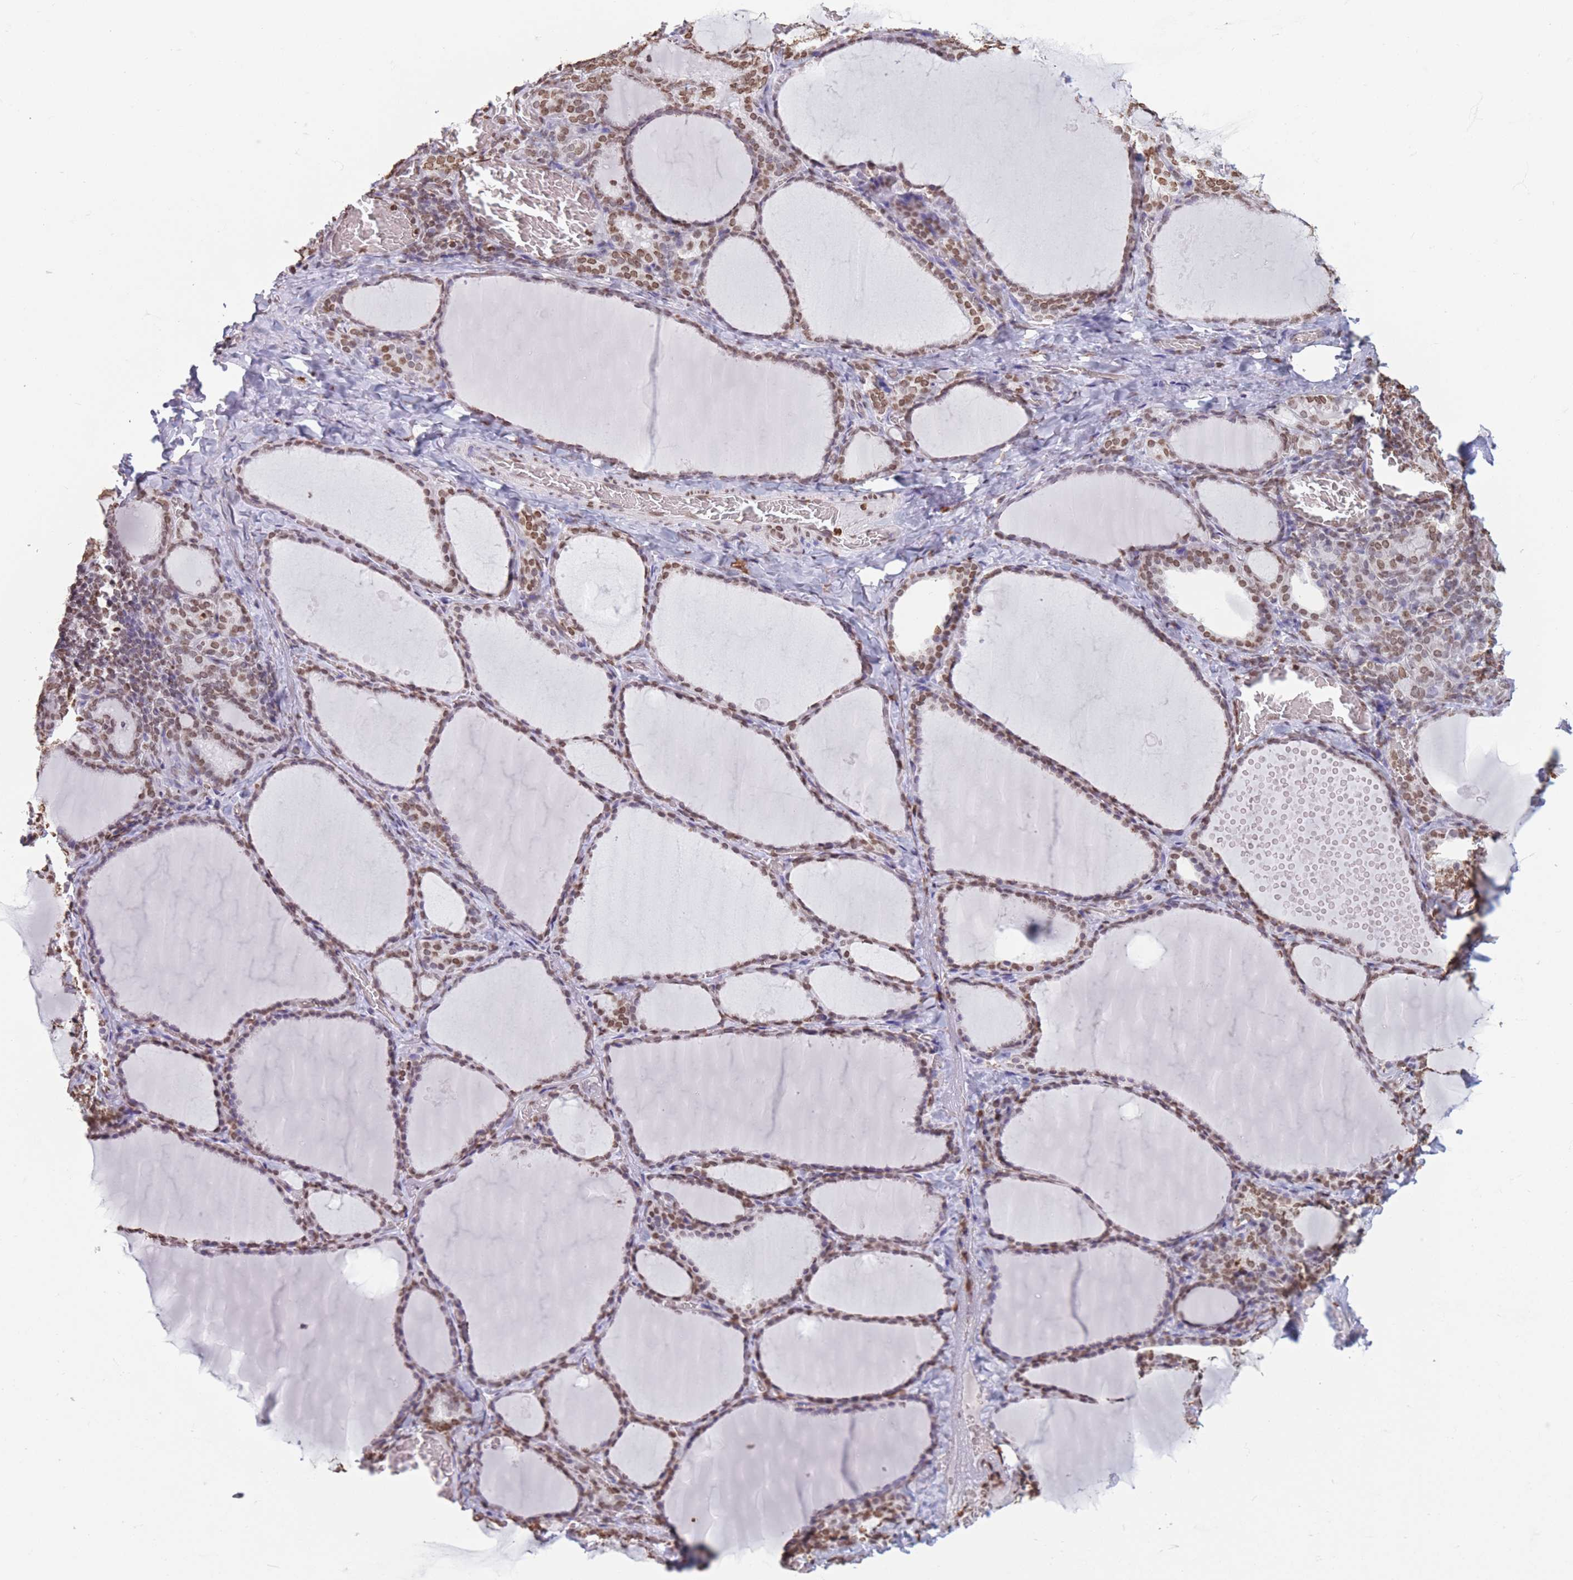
{"staining": {"intensity": "moderate", "quantity": ">75%", "location": "nuclear"}, "tissue": "thyroid gland", "cell_type": "Glandular cells", "image_type": "normal", "snomed": [{"axis": "morphology", "description": "Normal tissue, NOS"}, {"axis": "topography", "description": "Thyroid gland"}], "caption": "Protein positivity by immunohistochemistry (IHC) exhibits moderate nuclear staining in approximately >75% of glandular cells in normal thyroid gland.", "gene": "RYK", "patient": {"sex": "female", "age": 39}}